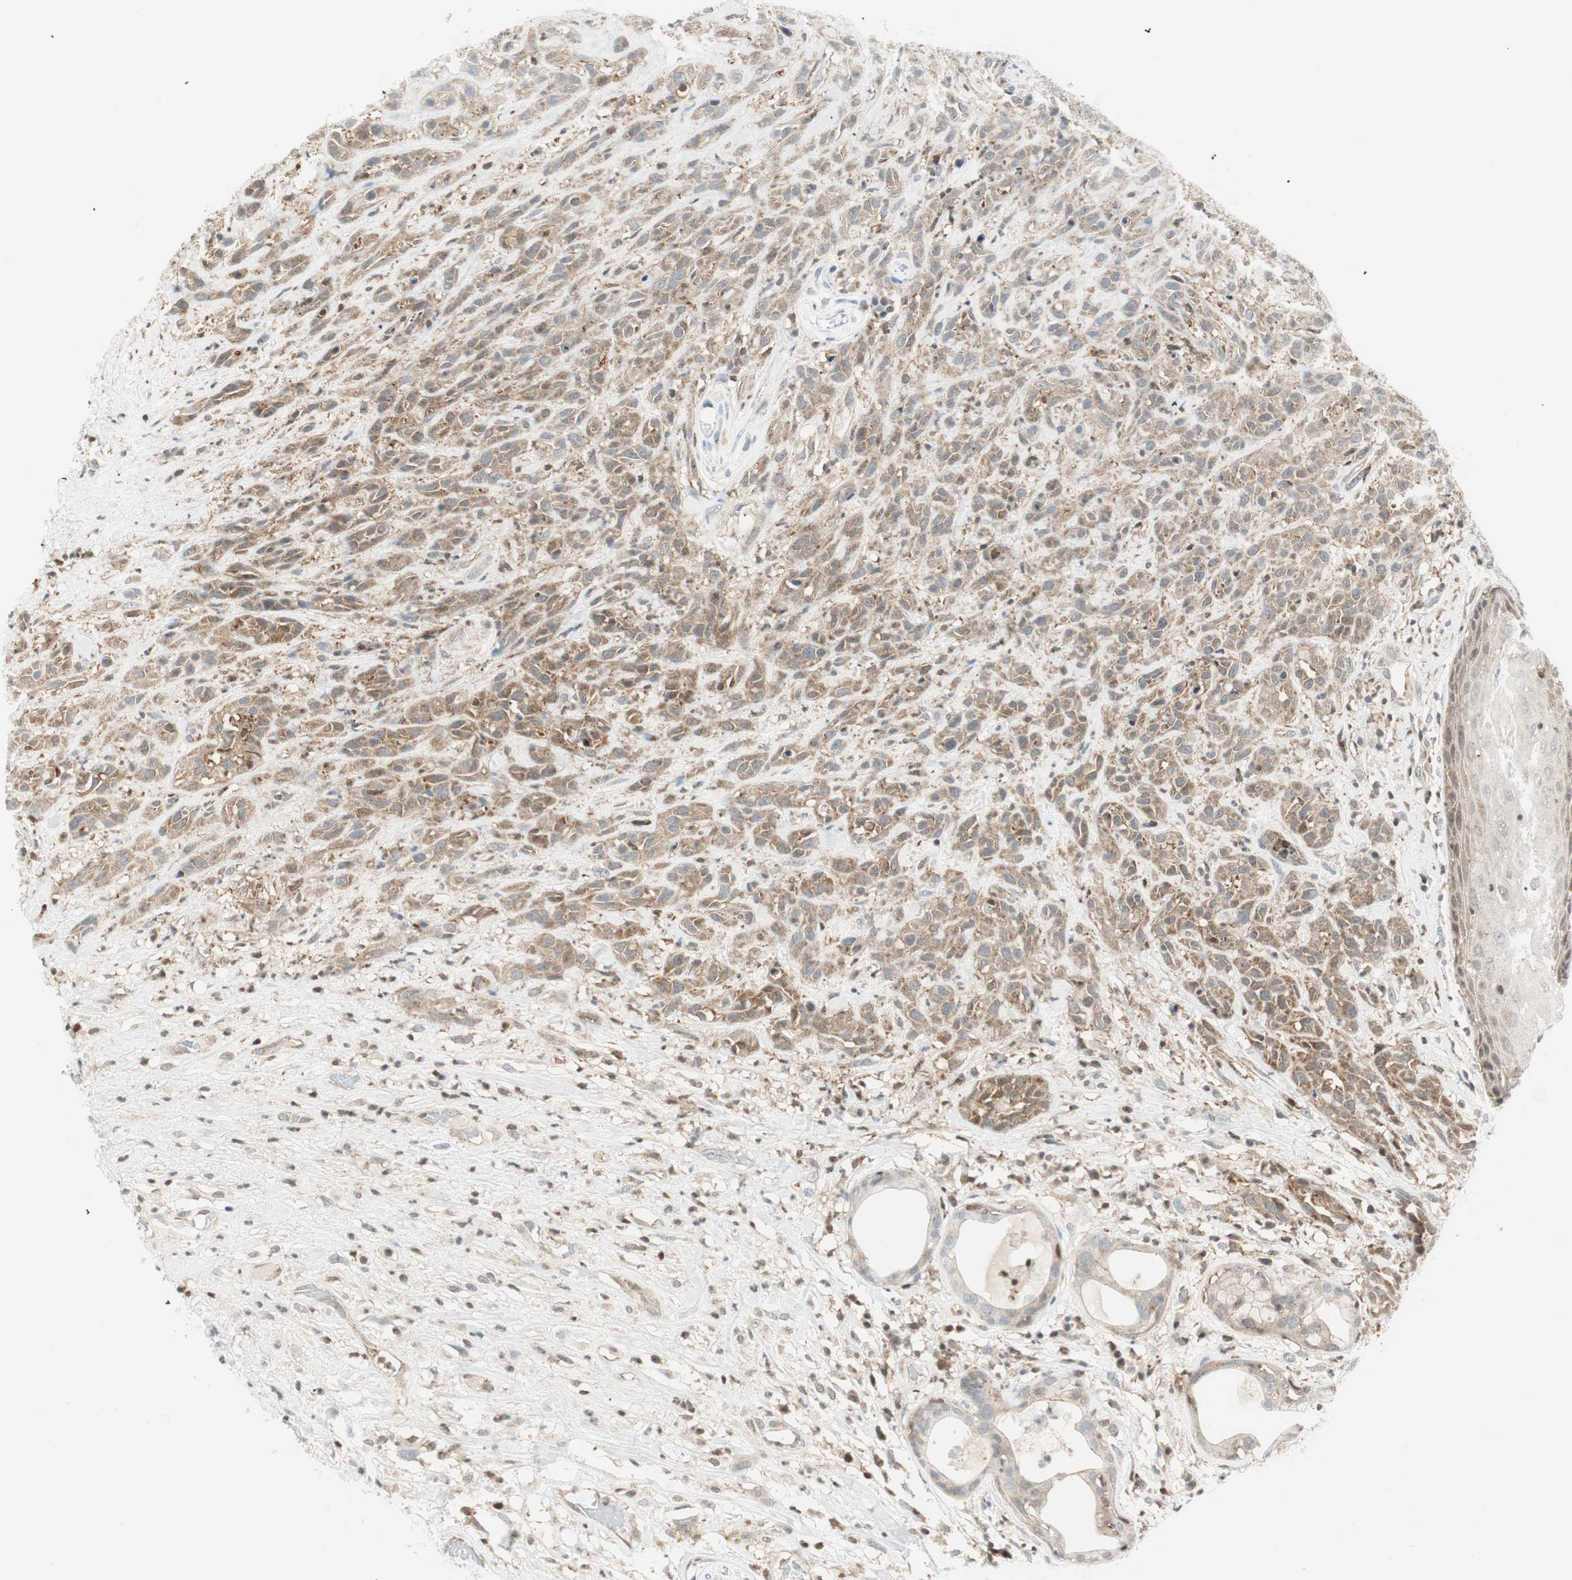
{"staining": {"intensity": "weak", "quantity": ">75%", "location": "cytoplasmic/membranous"}, "tissue": "head and neck cancer", "cell_type": "Tumor cells", "image_type": "cancer", "snomed": [{"axis": "morphology", "description": "Normal tissue, NOS"}, {"axis": "morphology", "description": "Squamous cell carcinoma, NOS"}, {"axis": "topography", "description": "Cartilage tissue"}, {"axis": "topography", "description": "Head-Neck"}], "caption": "Protein expression analysis of human squamous cell carcinoma (head and neck) reveals weak cytoplasmic/membranous staining in approximately >75% of tumor cells.", "gene": "PPP1CA", "patient": {"sex": "male", "age": 62}}